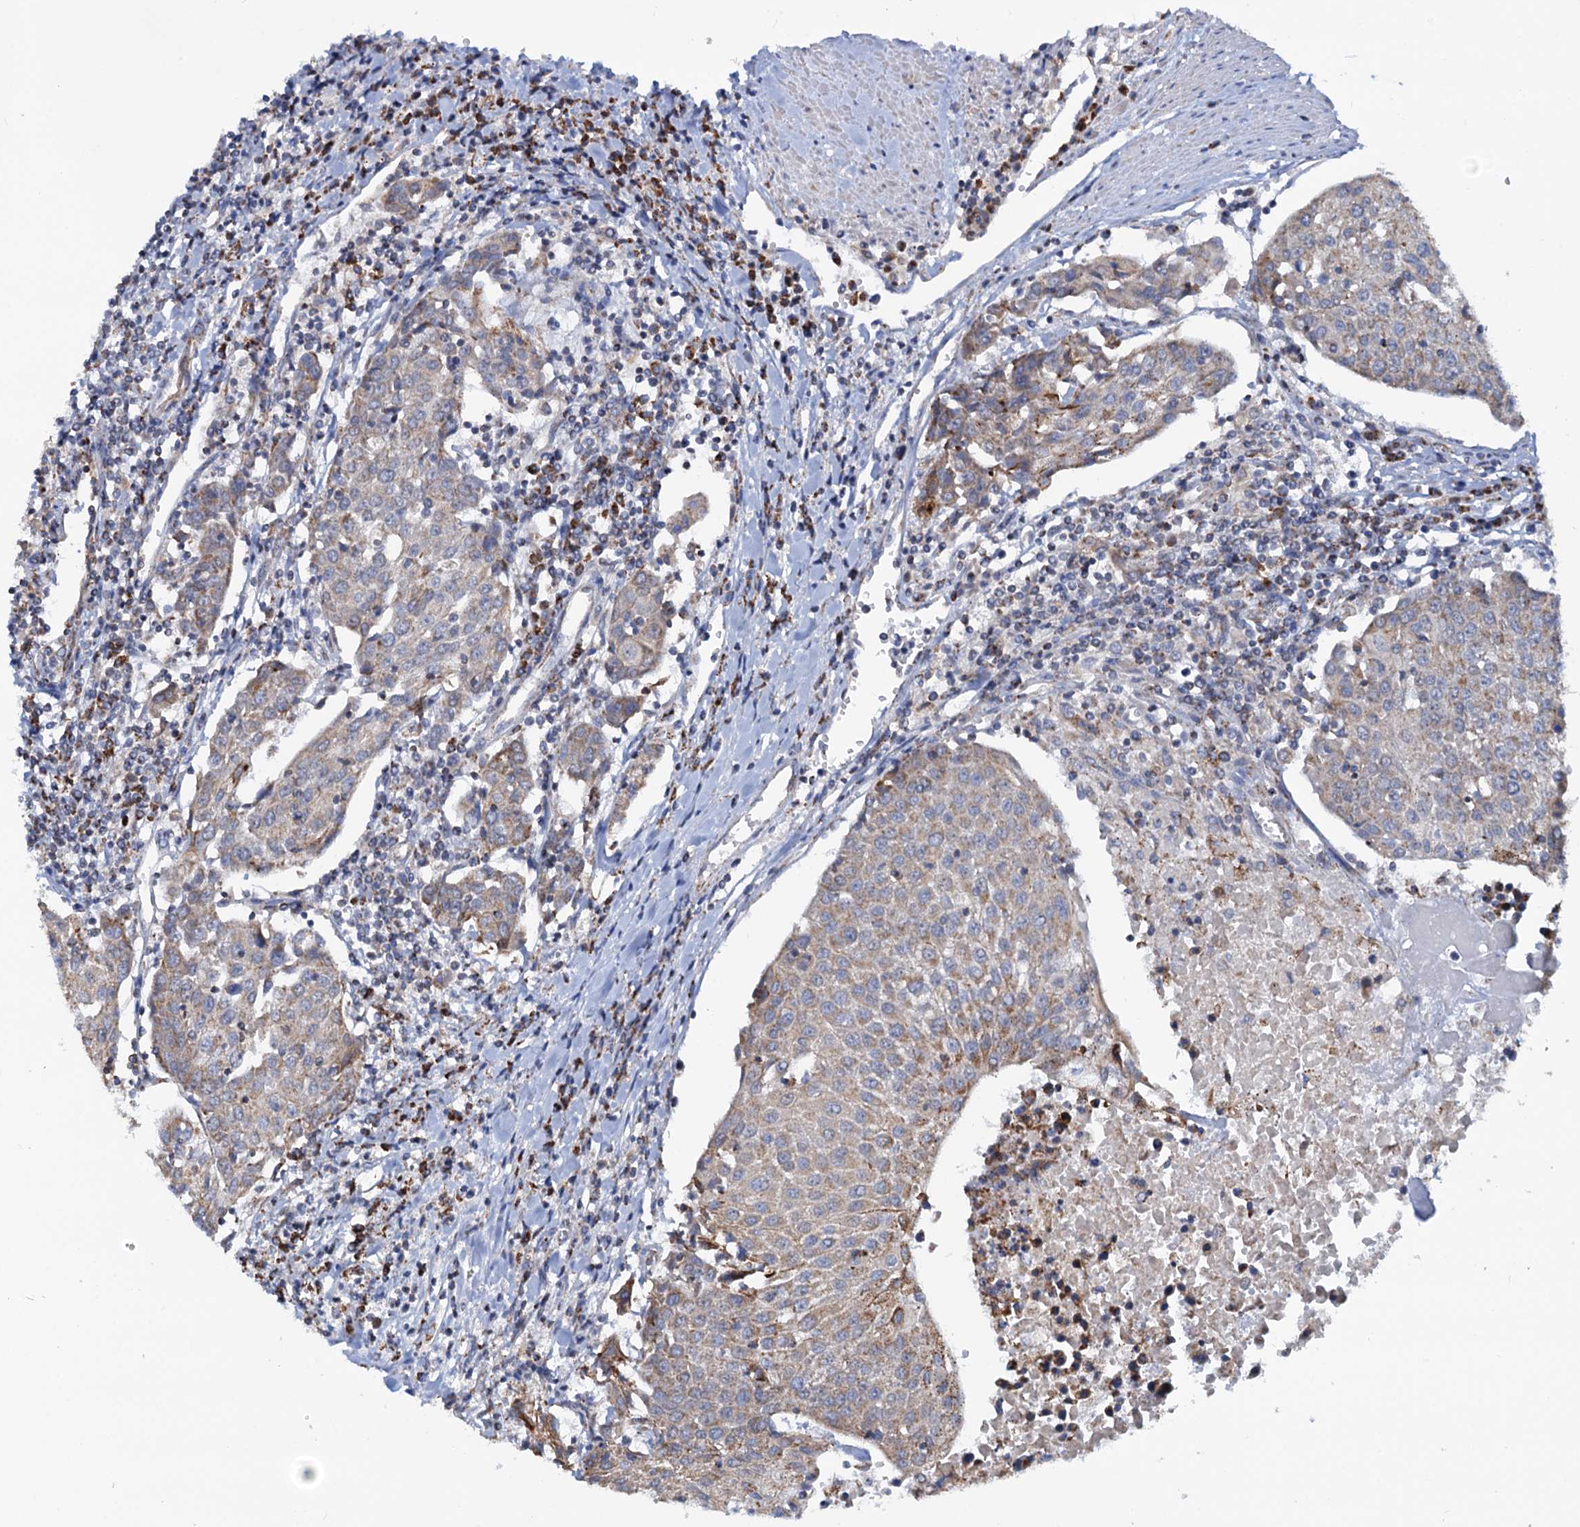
{"staining": {"intensity": "moderate", "quantity": "25%-75%", "location": "cytoplasmic/membranous"}, "tissue": "urothelial cancer", "cell_type": "Tumor cells", "image_type": "cancer", "snomed": [{"axis": "morphology", "description": "Urothelial carcinoma, High grade"}, {"axis": "topography", "description": "Urinary bladder"}], "caption": "DAB immunohistochemical staining of urothelial carcinoma (high-grade) displays moderate cytoplasmic/membranous protein expression in about 25%-75% of tumor cells. The protein of interest is stained brown, and the nuclei are stained in blue (DAB IHC with brightfield microscopy, high magnification).", "gene": "C2CD3", "patient": {"sex": "female", "age": 85}}